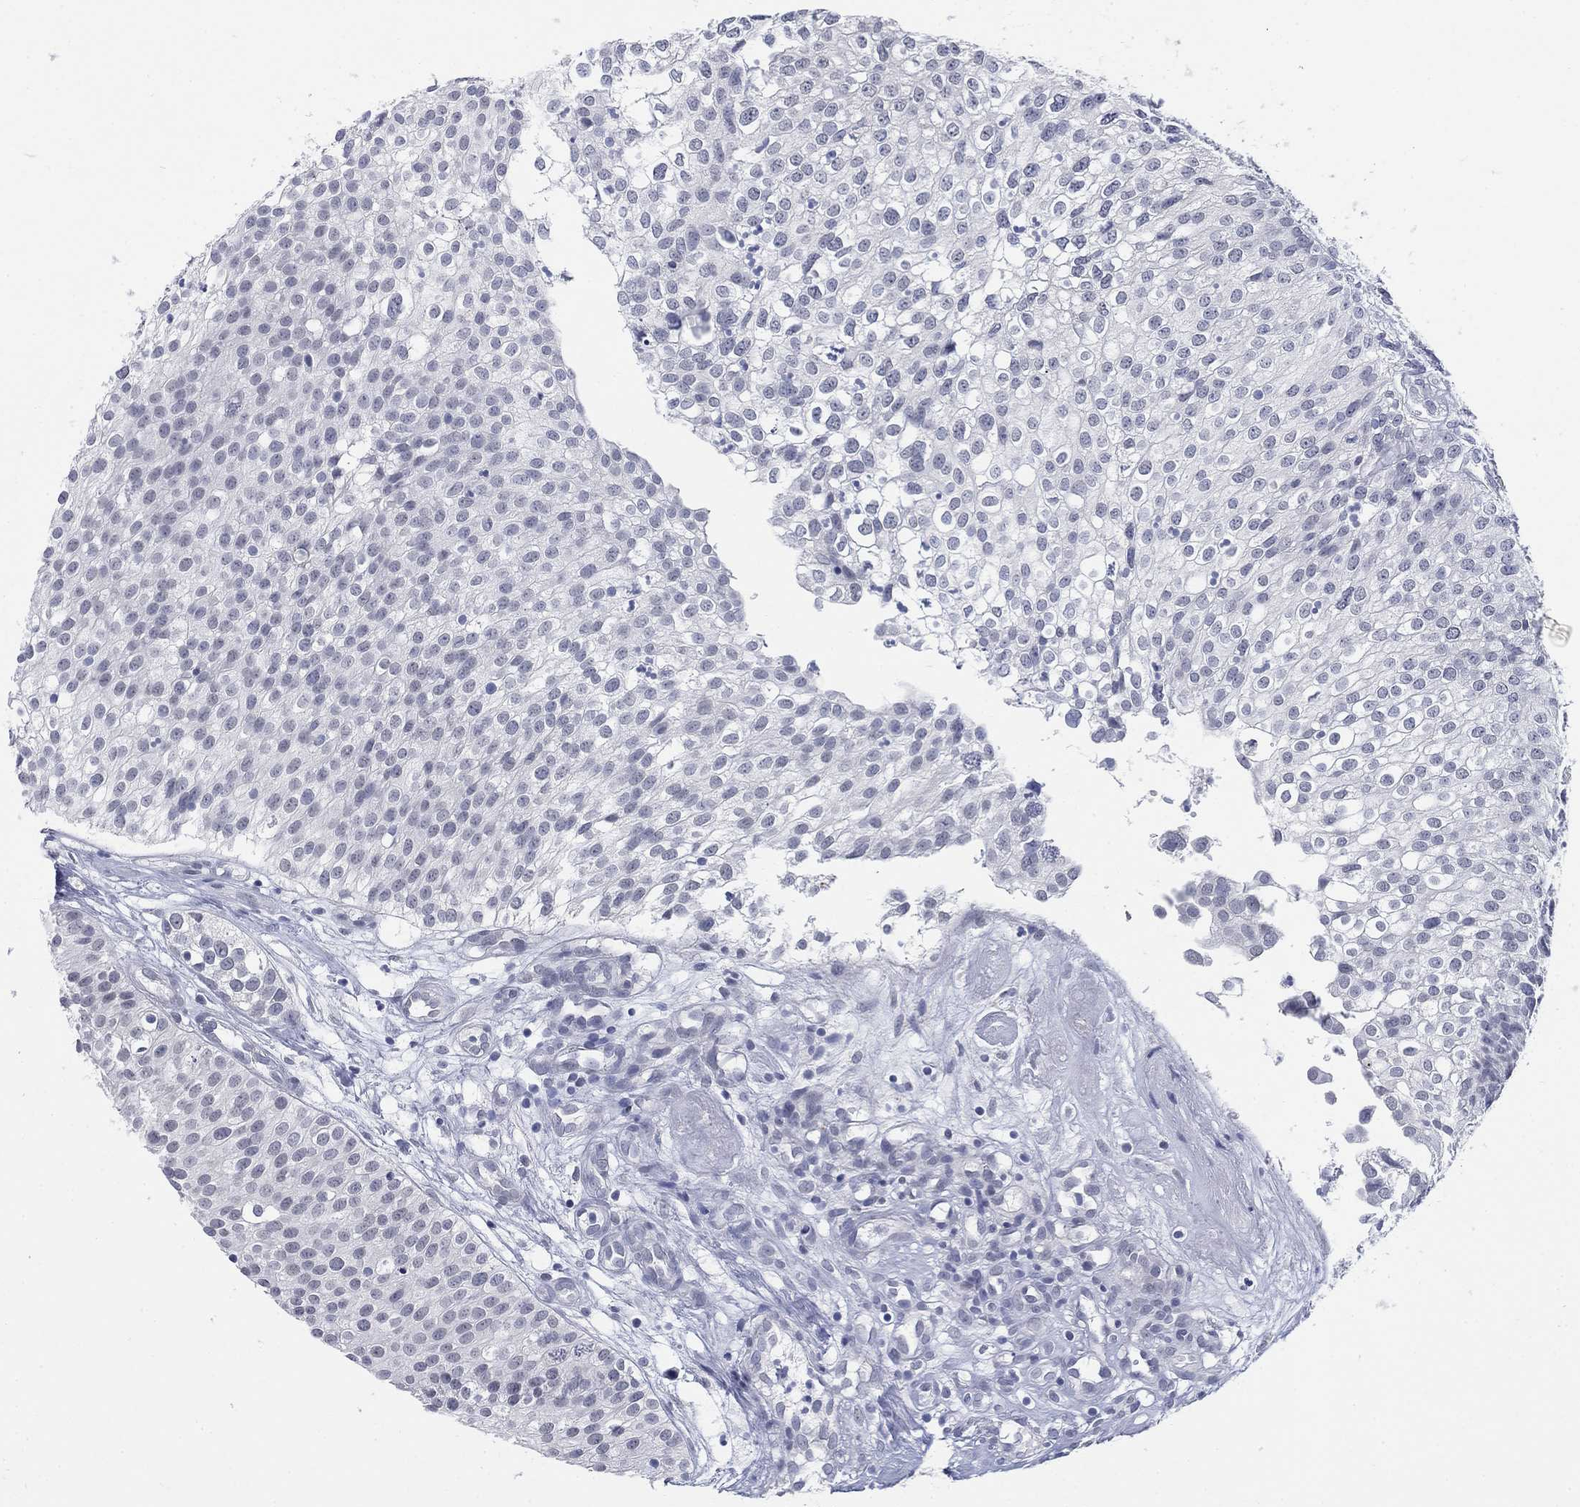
{"staining": {"intensity": "negative", "quantity": "none", "location": "none"}, "tissue": "urothelial cancer", "cell_type": "Tumor cells", "image_type": "cancer", "snomed": [{"axis": "morphology", "description": "Urothelial carcinoma, High grade"}, {"axis": "topography", "description": "Urinary bladder"}], "caption": "An immunohistochemistry micrograph of urothelial cancer is shown. There is no staining in tumor cells of urothelial cancer.", "gene": "ECEL1", "patient": {"sex": "female", "age": 79}}